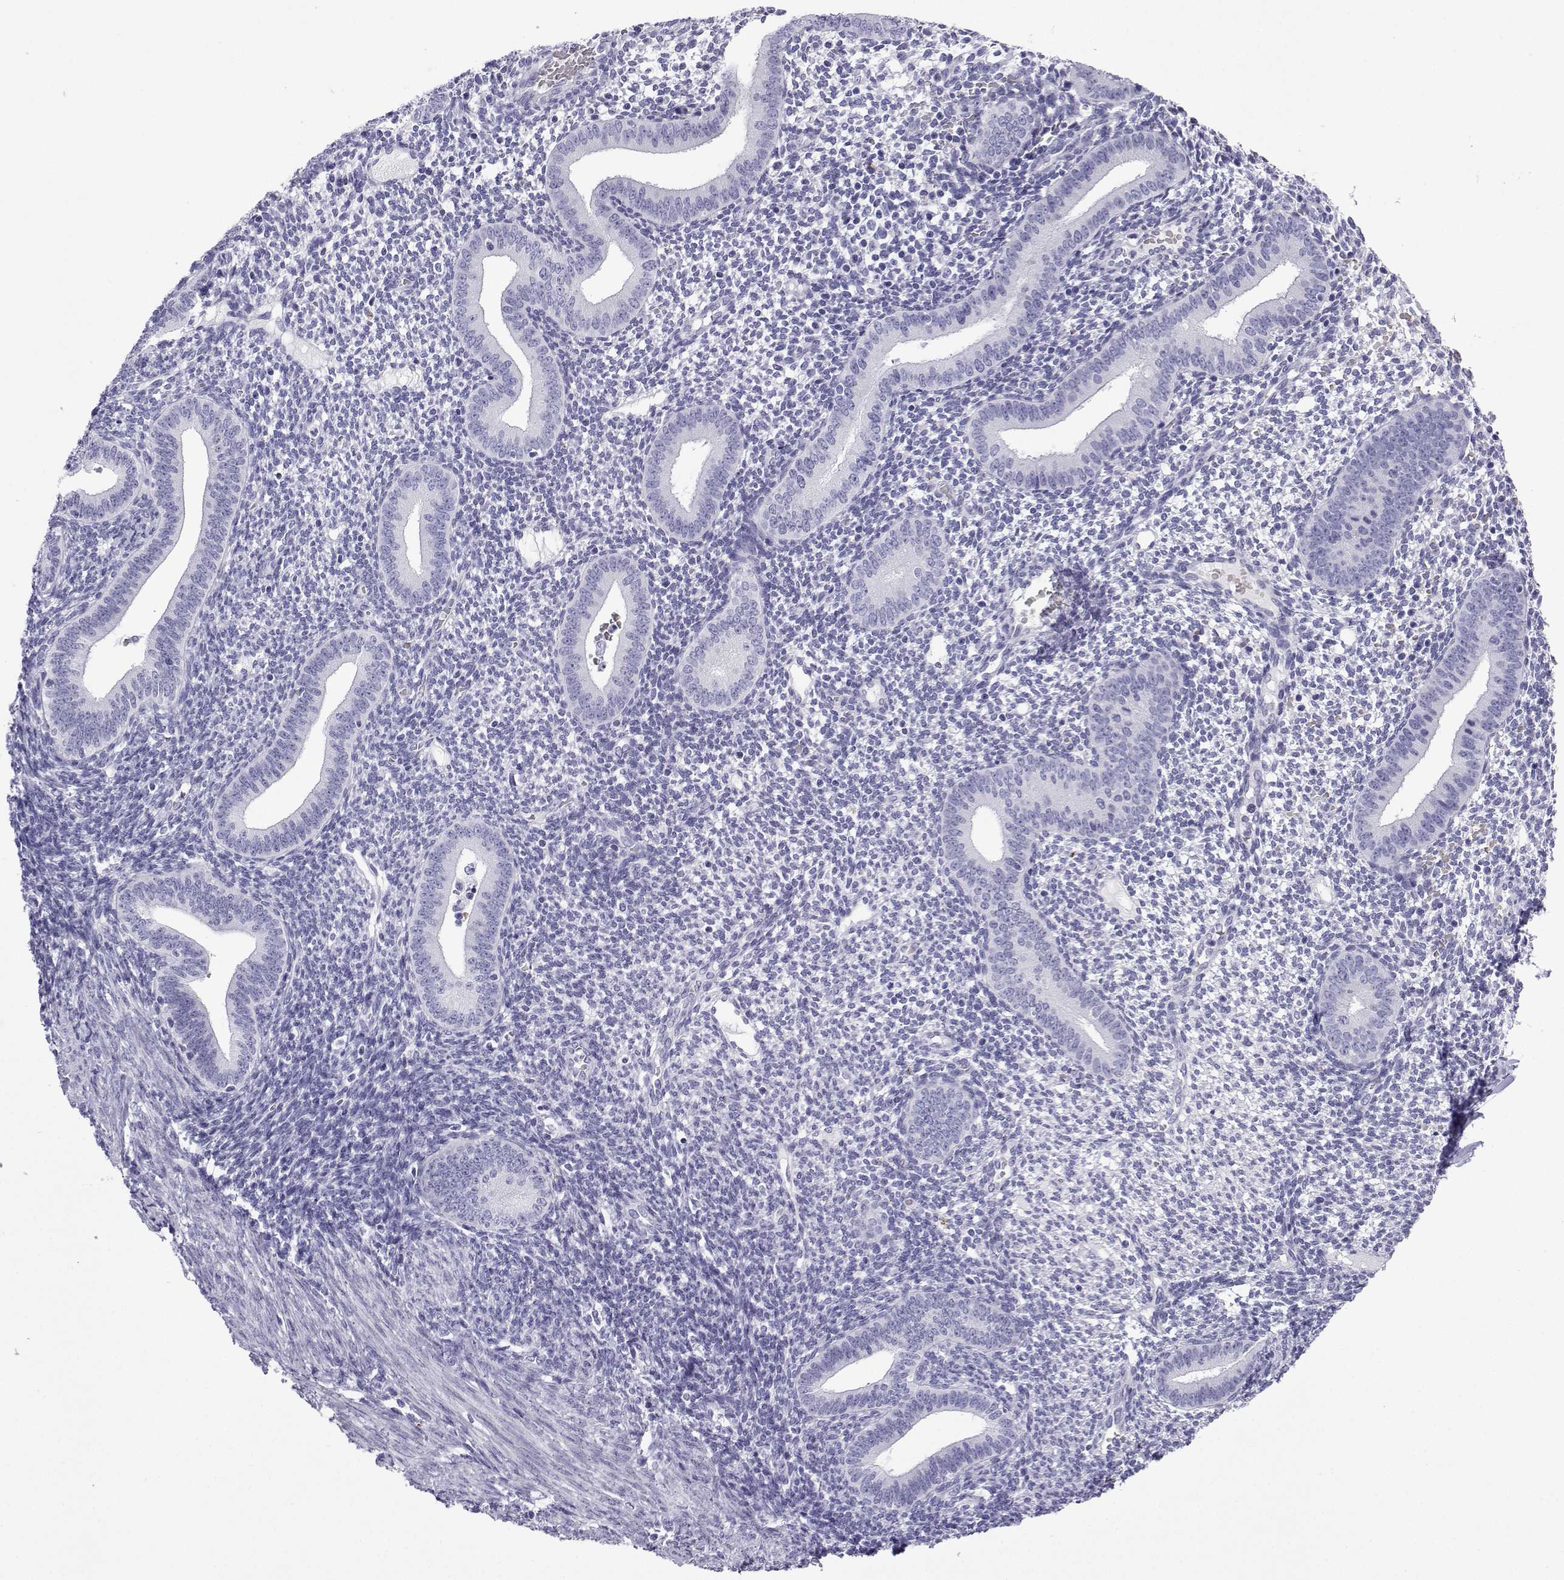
{"staining": {"intensity": "negative", "quantity": "none", "location": "none"}, "tissue": "endometrium", "cell_type": "Cells in endometrial stroma", "image_type": "normal", "snomed": [{"axis": "morphology", "description": "Normal tissue, NOS"}, {"axis": "topography", "description": "Endometrium"}], "caption": "High magnification brightfield microscopy of normal endometrium stained with DAB (brown) and counterstained with hematoxylin (blue): cells in endometrial stroma show no significant positivity. (Immunohistochemistry (ihc), brightfield microscopy, high magnification).", "gene": "TRIM46", "patient": {"sex": "female", "age": 40}}